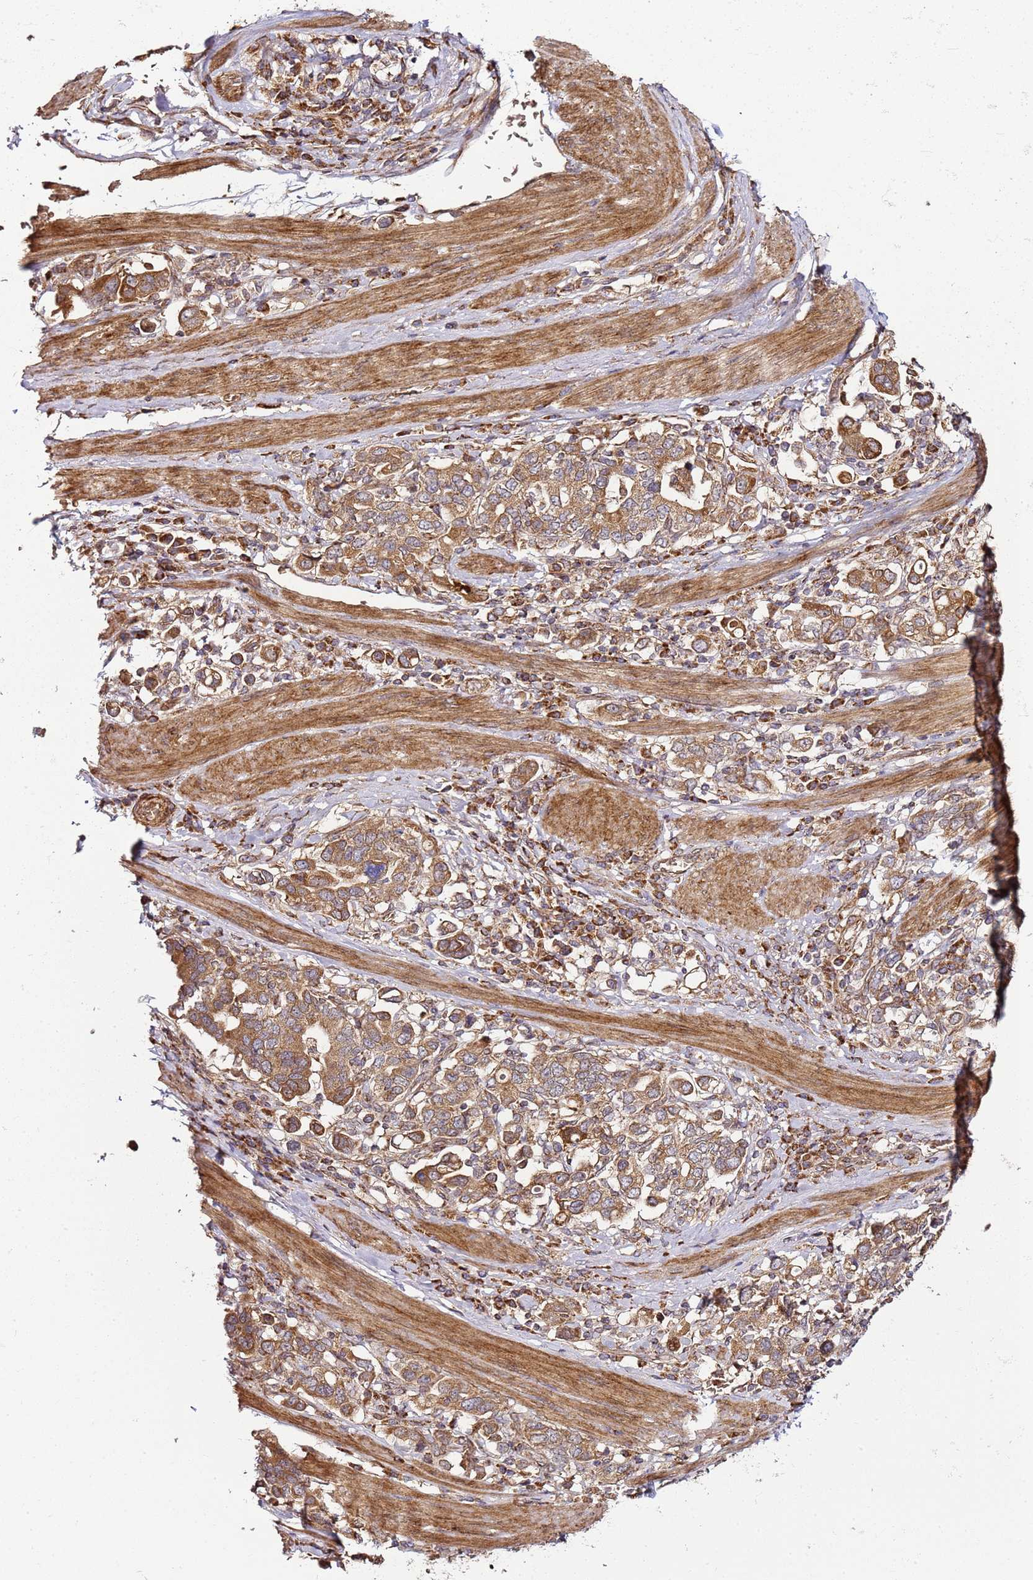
{"staining": {"intensity": "strong", "quantity": ">75%", "location": "cytoplasmic/membranous"}, "tissue": "stomach cancer", "cell_type": "Tumor cells", "image_type": "cancer", "snomed": [{"axis": "morphology", "description": "Adenocarcinoma, NOS"}, {"axis": "topography", "description": "Stomach, upper"}, {"axis": "topography", "description": "Stomach"}], "caption": "Brown immunohistochemical staining in human adenocarcinoma (stomach) reveals strong cytoplasmic/membranous positivity in approximately >75% of tumor cells.", "gene": "TM2D2", "patient": {"sex": "male", "age": 62}}